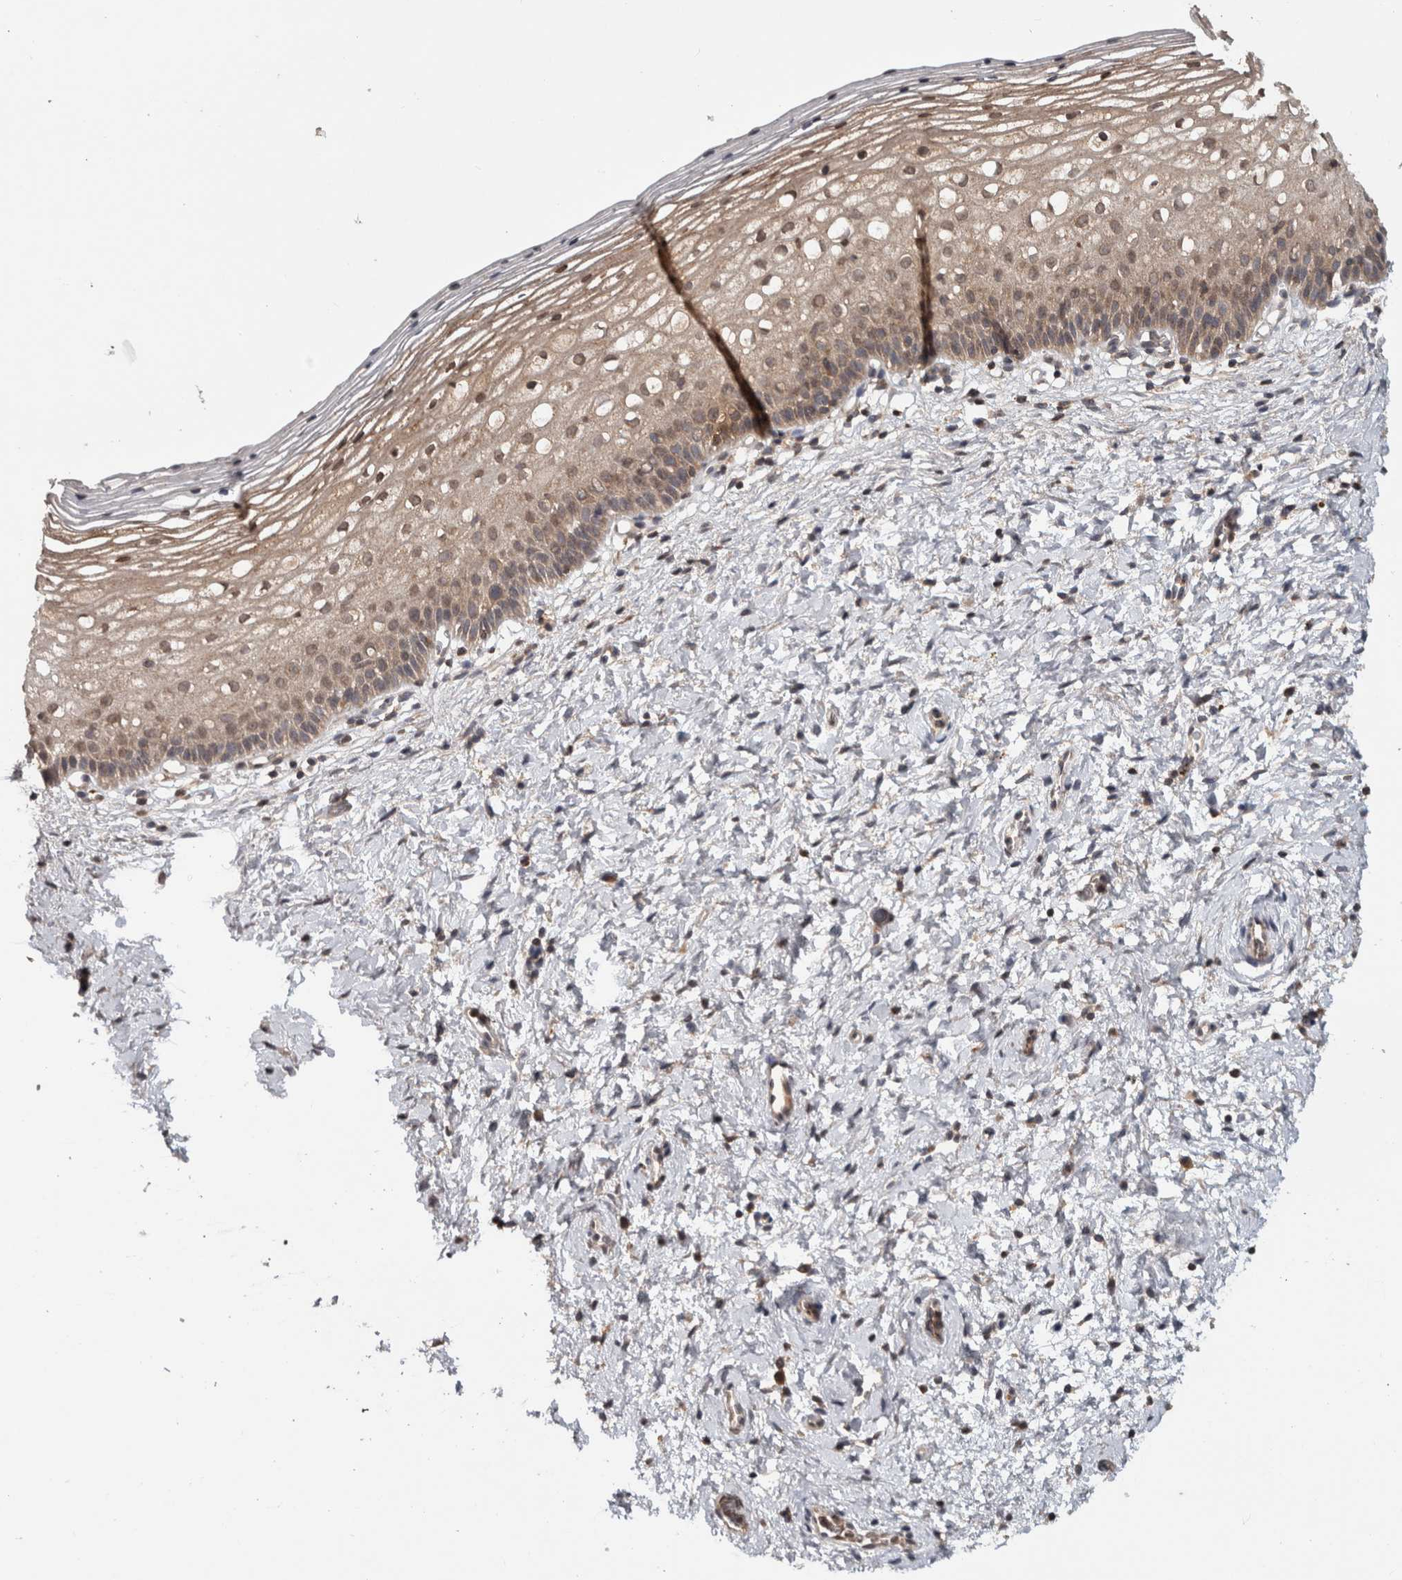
{"staining": {"intensity": "weak", "quantity": ">75%", "location": "cytoplasmic/membranous"}, "tissue": "cervix", "cell_type": "Squamous epithelial cells", "image_type": "normal", "snomed": [{"axis": "morphology", "description": "Normal tissue, NOS"}, {"axis": "topography", "description": "Cervix"}], "caption": "Cervix stained for a protein demonstrates weak cytoplasmic/membranous positivity in squamous epithelial cells. The staining is performed using DAB (3,3'-diaminobenzidine) brown chromogen to label protein expression. The nuclei are counter-stained blue using hematoxylin.", "gene": "HMOX2", "patient": {"sex": "female", "age": 72}}